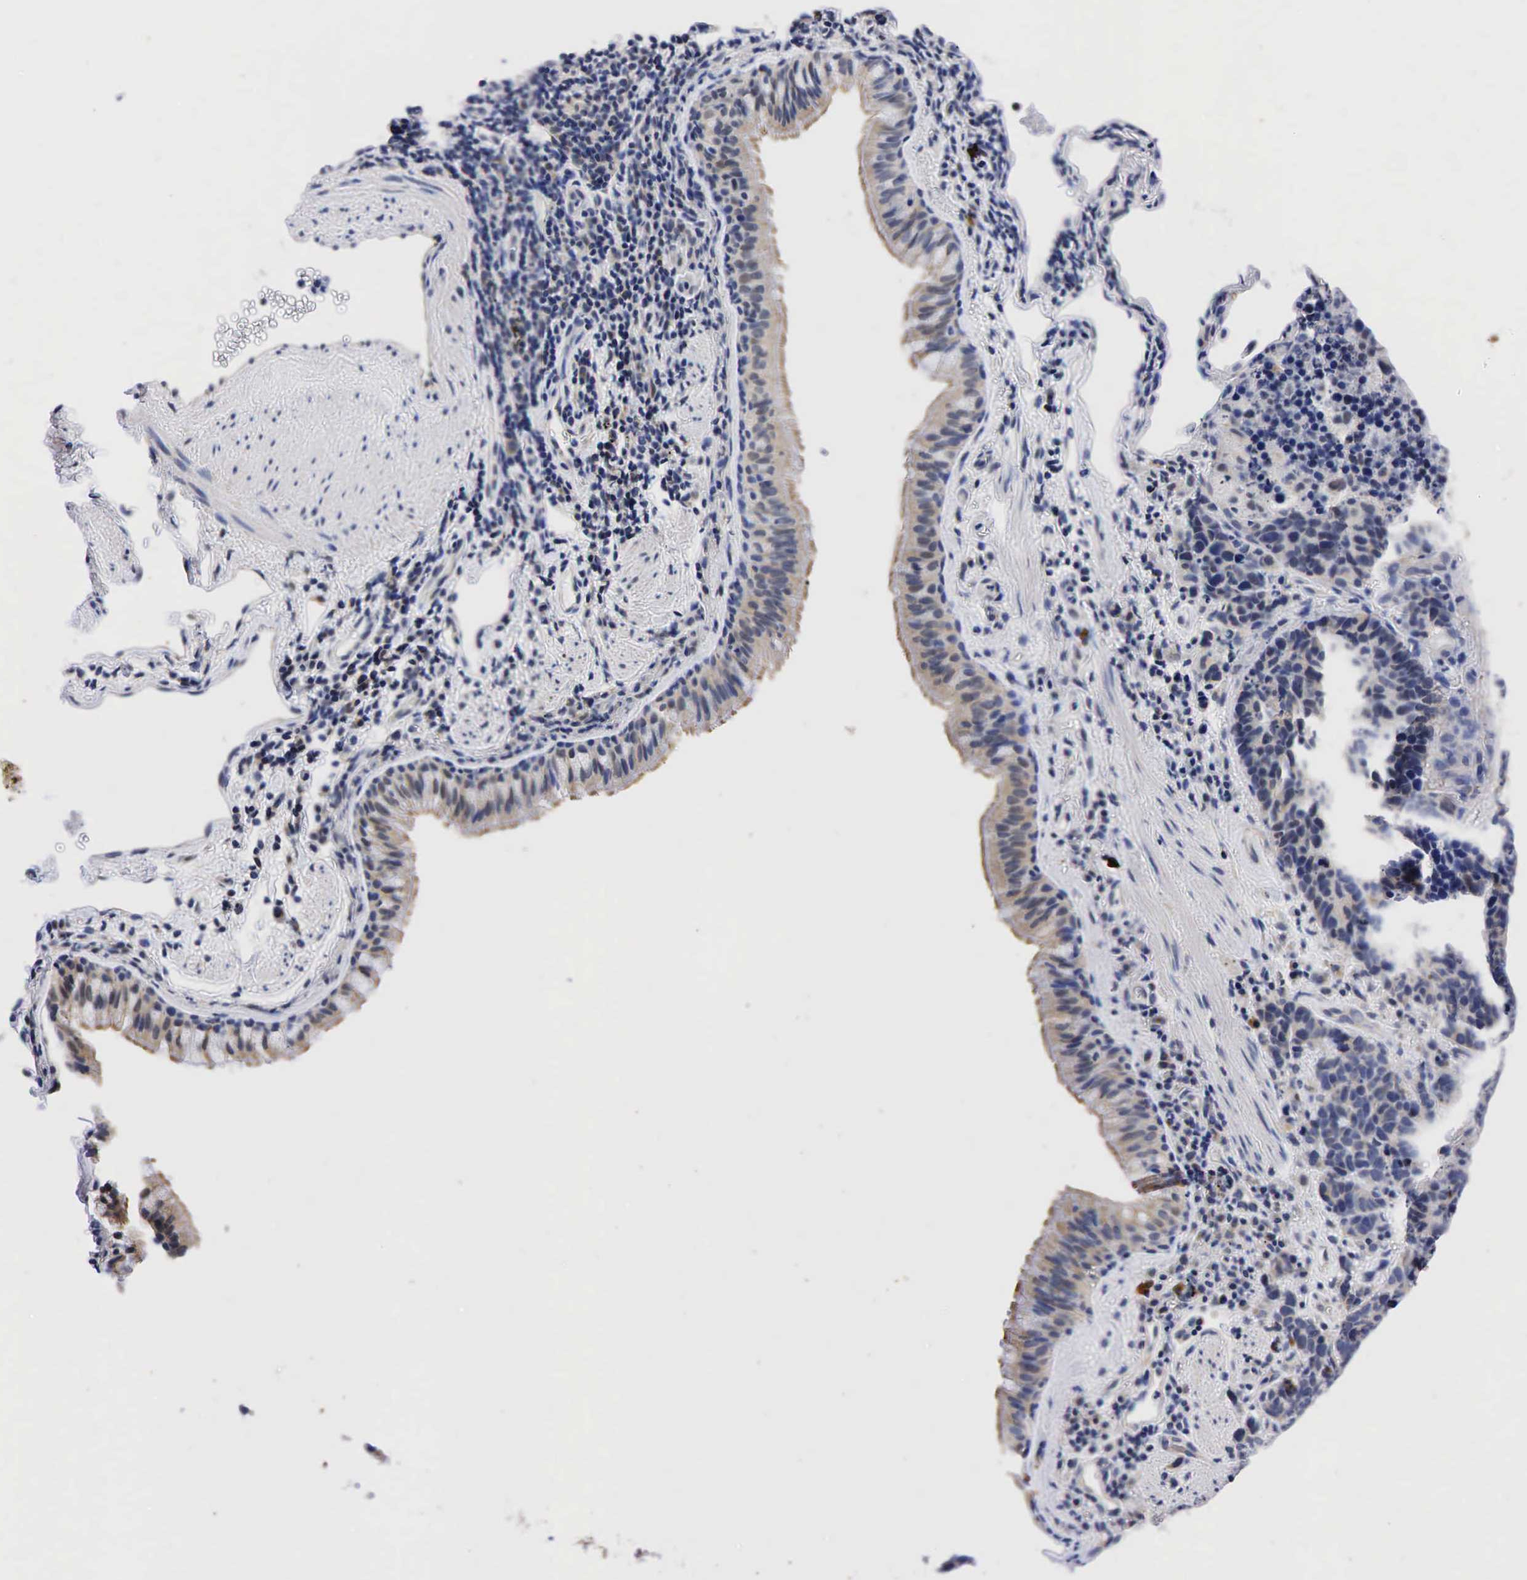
{"staining": {"intensity": "weak", "quantity": "<25%", "location": "cytoplasmic/membranous"}, "tissue": "lung cancer", "cell_type": "Tumor cells", "image_type": "cancer", "snomed": [{"axis": "morphology", "description": "Neoplasm, malignant, NOS"}, {"axis": "topography", "description": "Lung"}], "caption": "Immunohistochemistry photomicrograph of neoplastic tissue: human lung cancer stained with DAB (3,3'-diaminobenzidine) exhibits no significant protein staining in tumor cells. (Immunohistochemistry, brightfield microscopy, high magnification).", "gene": "PGR", "patient": {"sex": "female", "age": 75}}